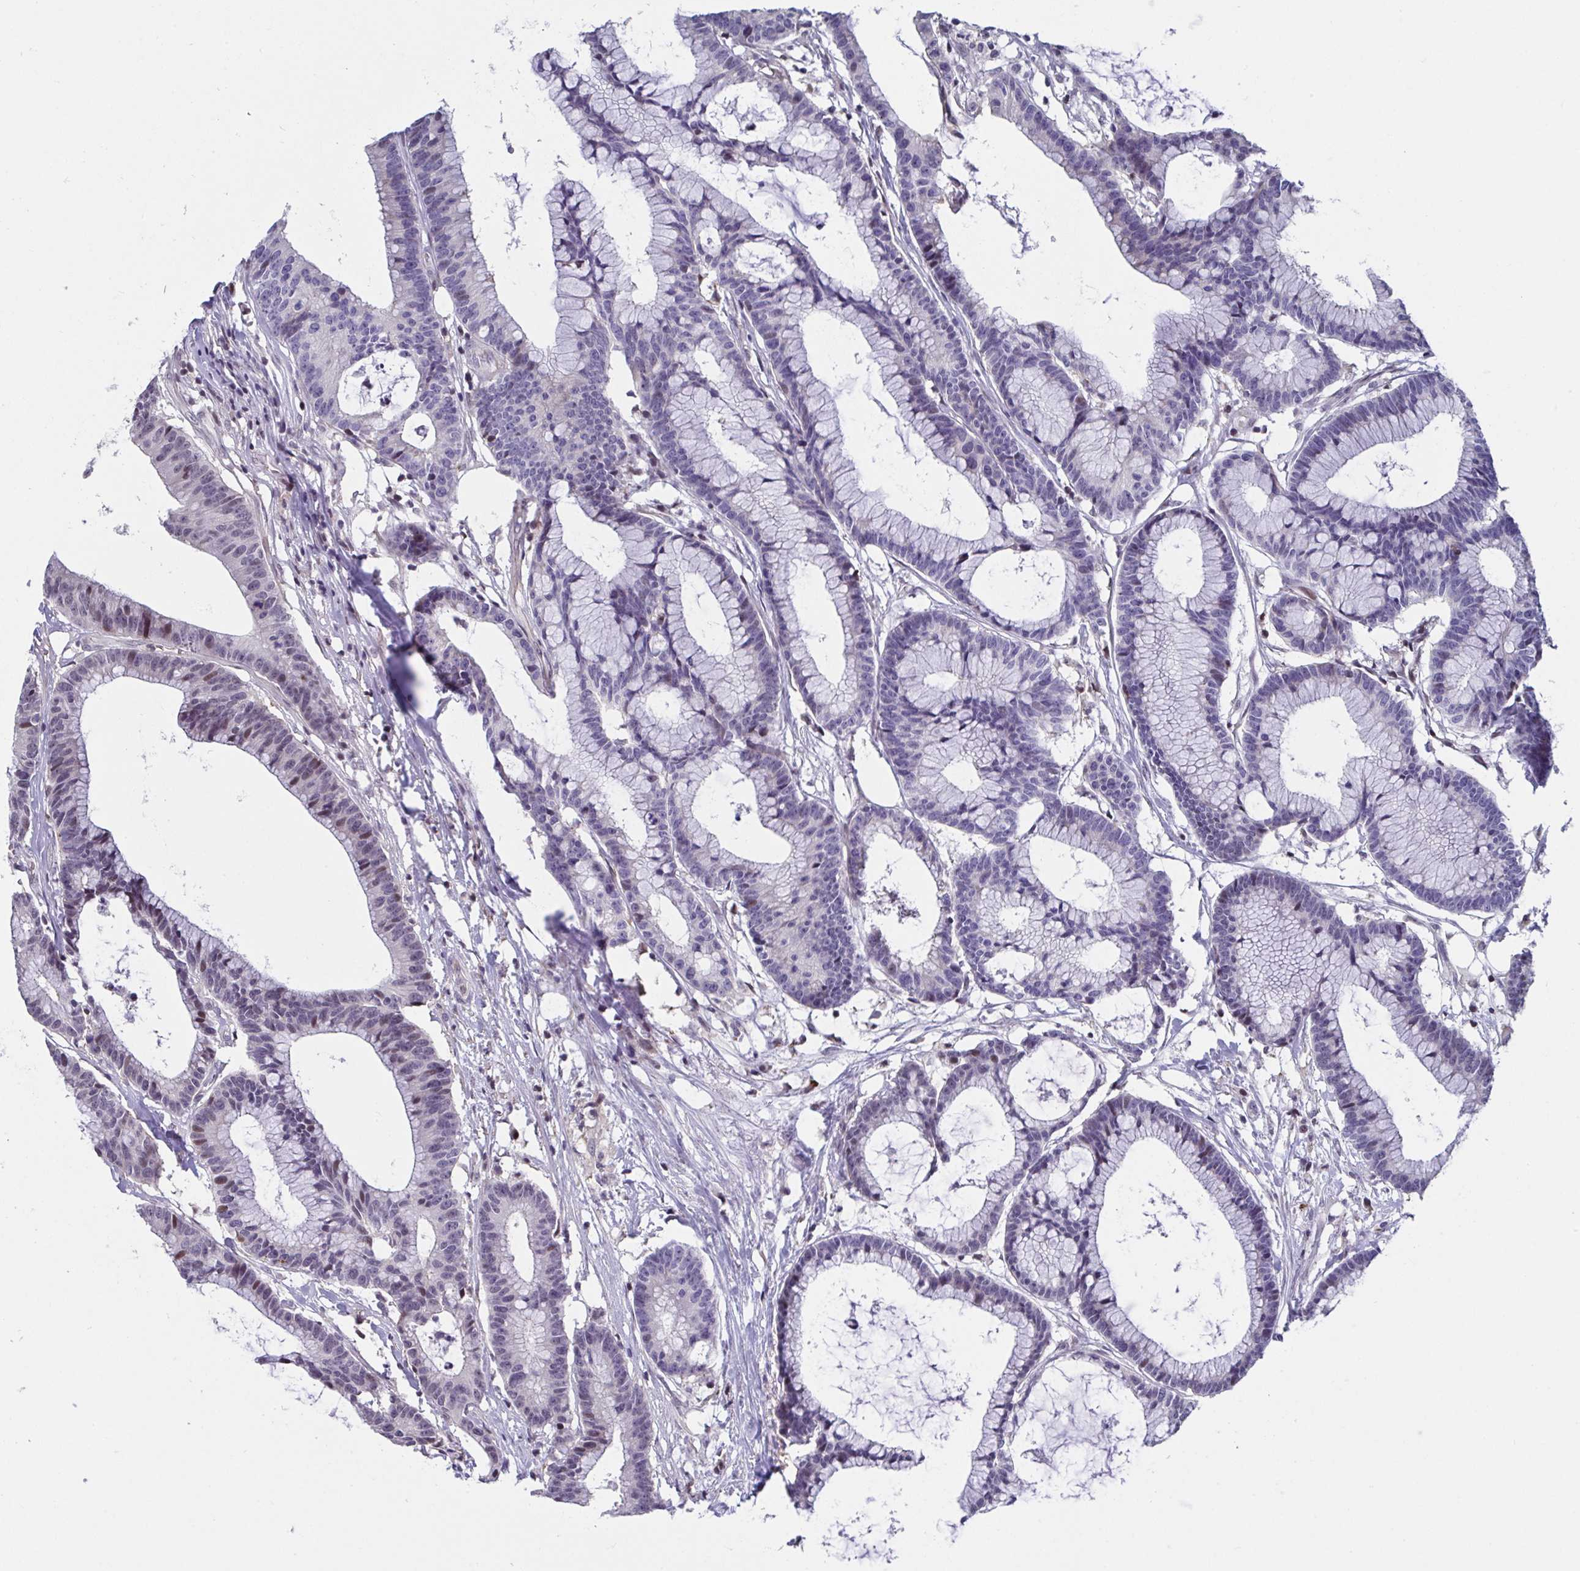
{"staining": {"intensity": "weak", "quantity": "<25%", "location": "nuclear"}, "tissue": "colorectal cancer", "cell_type": "Tumor cells", "image_type": "cancer", "snomed": [{"axis": "morphology", "description": "Adenocarcinoma, NOS"}, {"axis": "topography", "description": "Colon"}], "caption": "DAB immunohistochemical staining of colorectal cancer shows no significant expression in tumor cells.", "gene": "WDR72", "patient": {"sex": "female", "age": 78}}